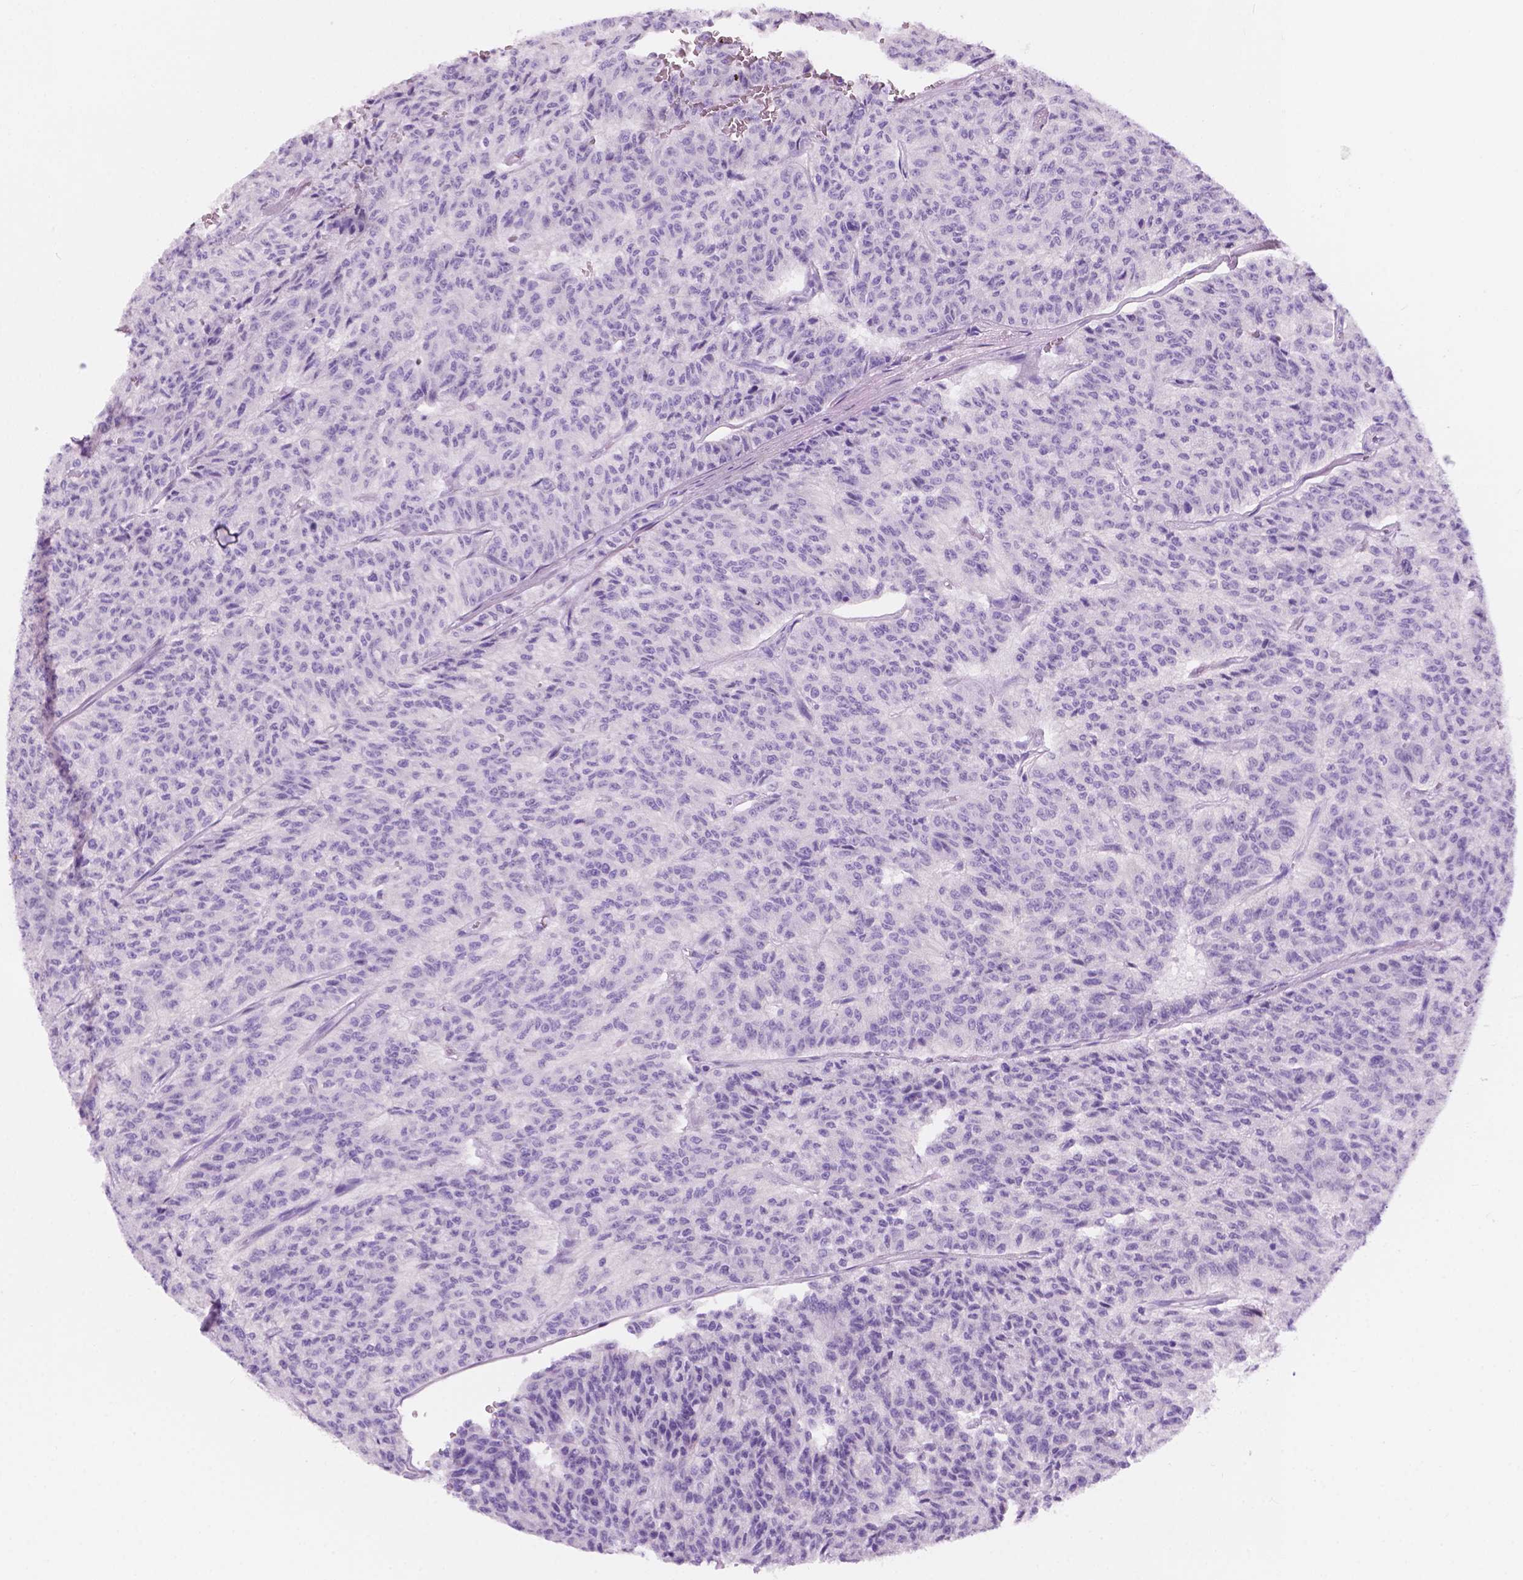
{"staining": {"intensity": "negative", "quantity": "none", "location": "none"}, "tissue": "carcinoid", "cell_type": "Tumor cells", "image_type": "cancer", "snomed": [{"axis": "morphology", "description": "Carcinoid, malignant, NOS"}, {"axis": "topography", "description": "Lung"}], "caption": "Immunohistochemical staining of carcinoid shows no significant staining in tumor cells. (Brightfield microscopy of DAB (3,3'-diaminobenzidine) IHC at high magnification).", "gene": "CUZD1", "patient": {"sex": "male", "age": 71}}